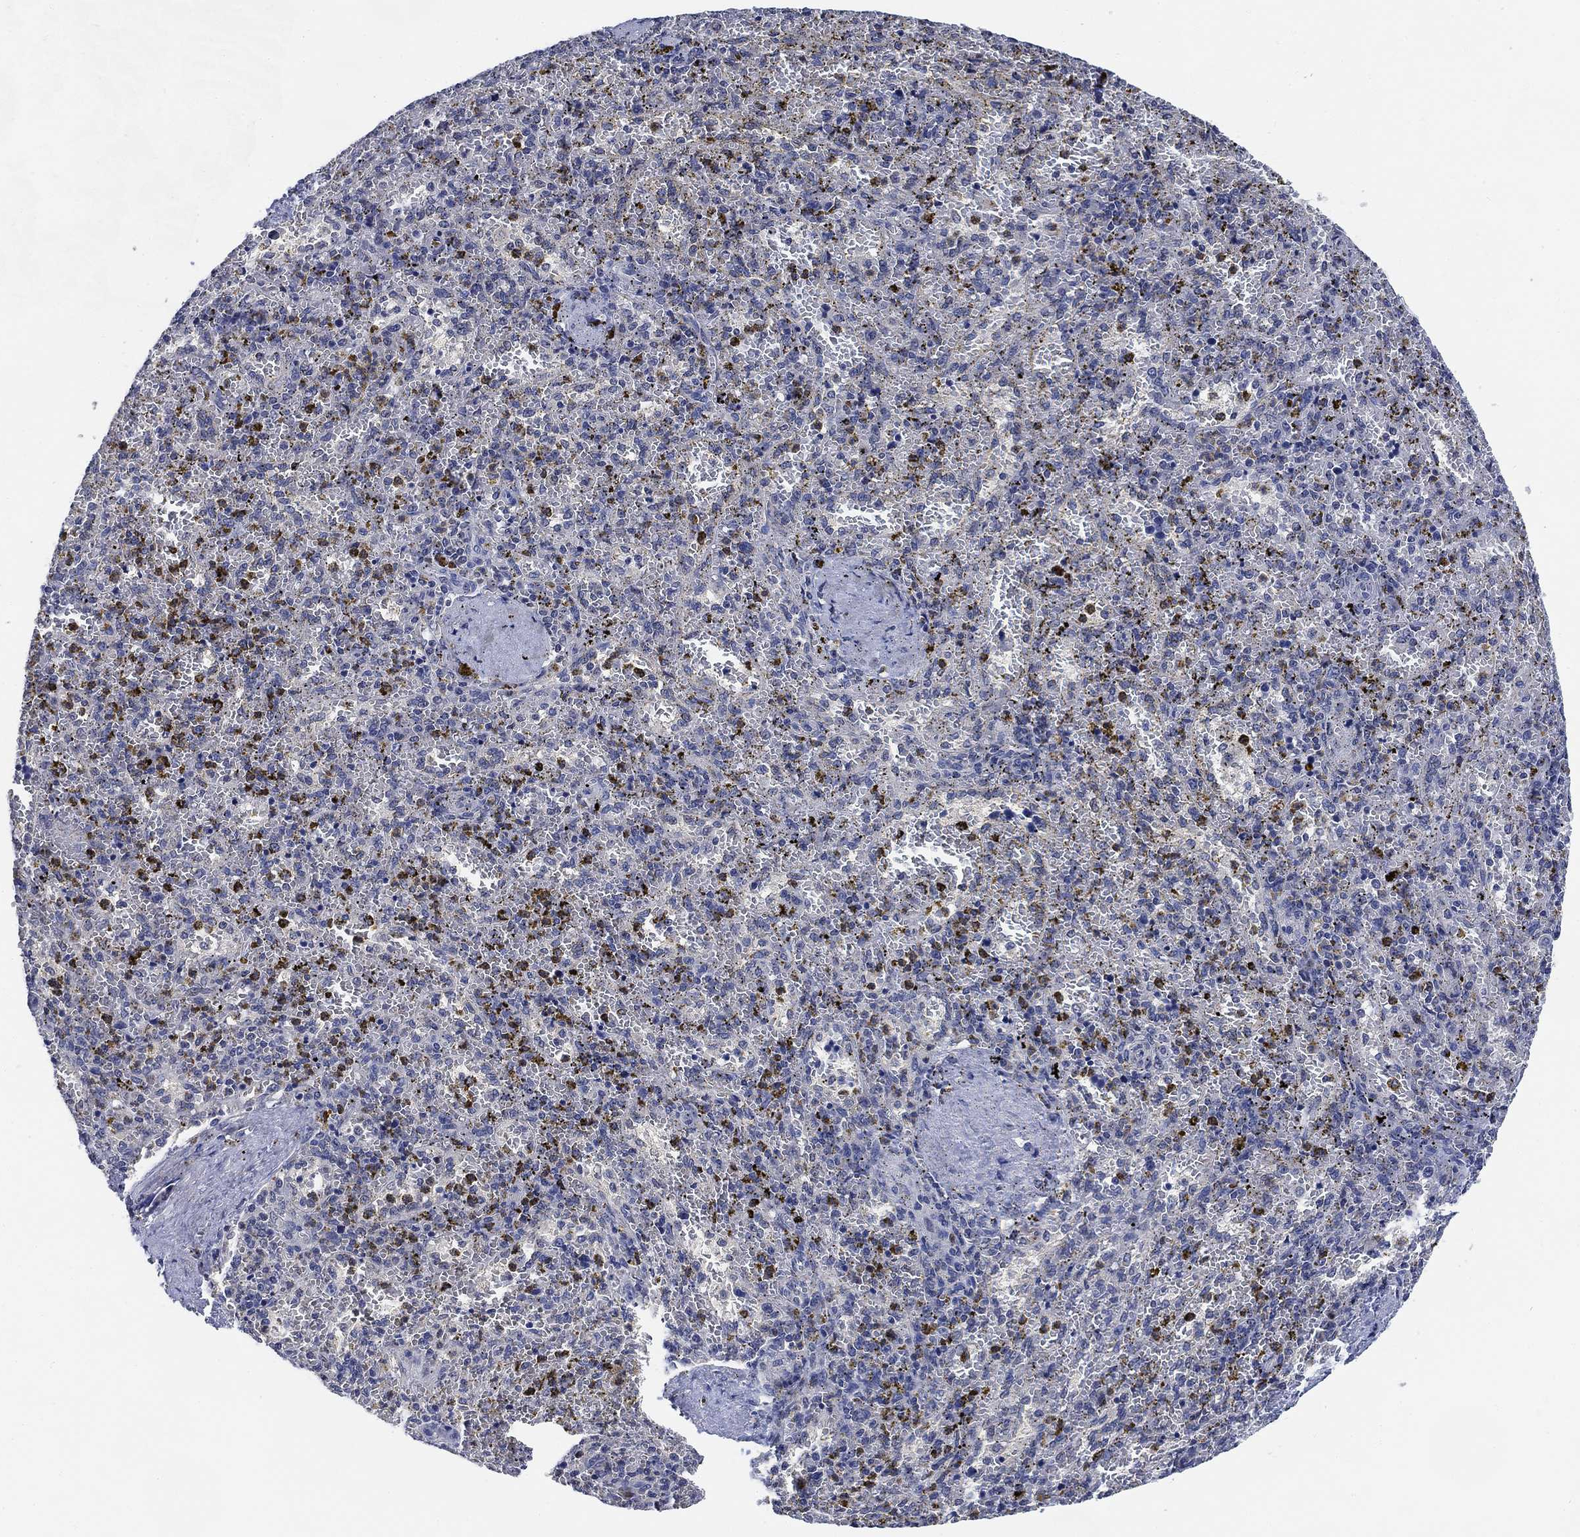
{"staining": {"intensity": "negative", "quantity": "none", "location": "none"}, "tissue": "spleen", "cell_type": "Cells in red pulp", "image_type": "normal", "snomed": [{"axis": "morphology", "description": "Normal tissue, NOS"}, {"axis": "topography", "description": "Spleen"}], "caption": "An IHC image of benign spleen is shown. There is no staining in cells in red pulp of spleen. (Stains: DAB immunohistochemistry with hematoxylin counter stain, Microscopy: brightfield microscopy at high magnification).", "gene": "DAZL", "patient": {"sex": "female", "age": 50}}